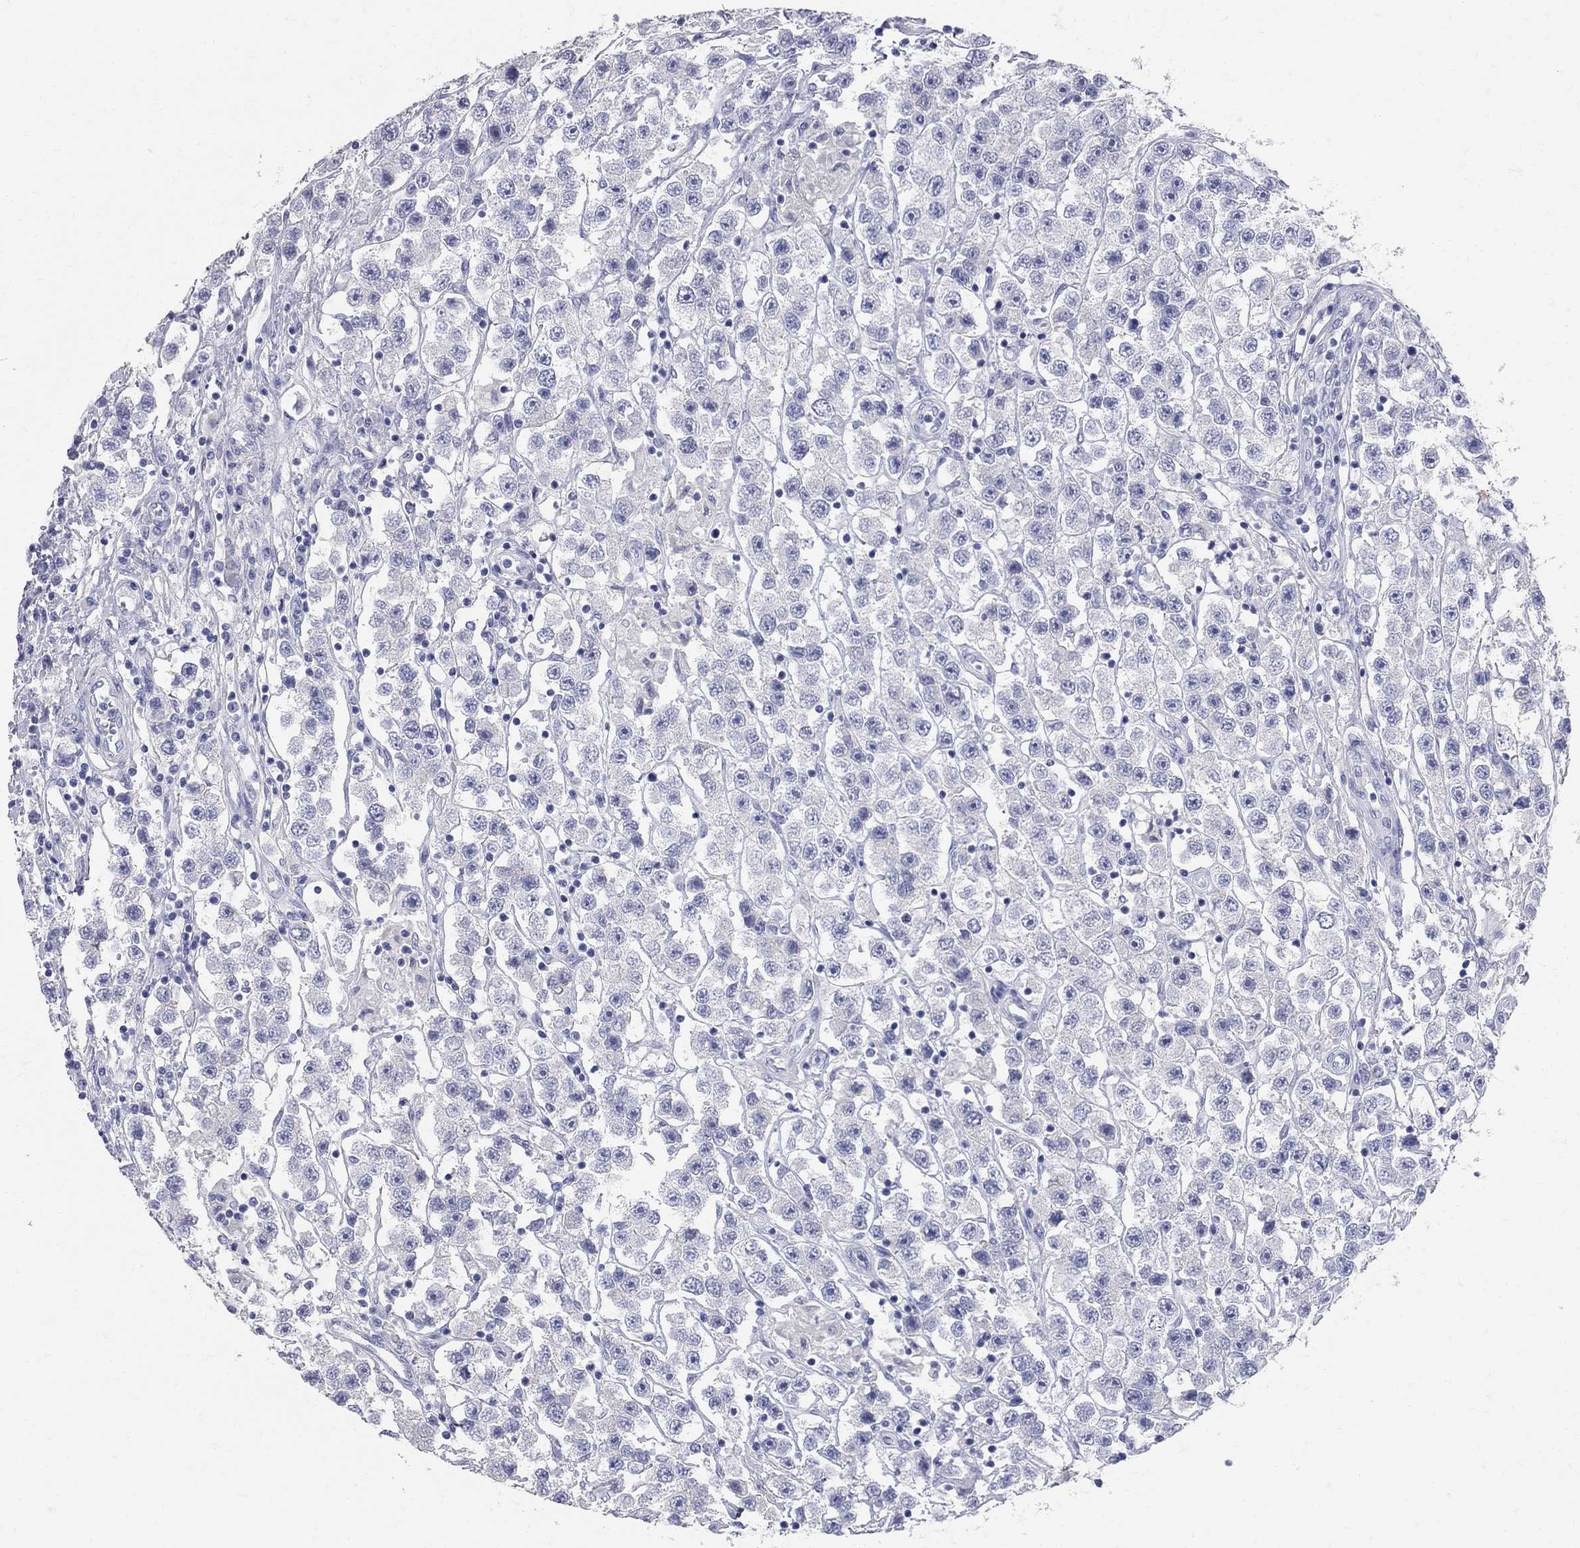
{"staining": {"intensity": "negative", "quantity": "none", "location": "none"}, "tissue": "testis cancer", "cell_type": "Tumor cells", "image_type": "cancer", "snomed": [{"axis": "morphology", "description": "Seminoma, NOS"}, {"axis": "topography", "description": "Testis"}], "caption": "Immunohistochemical staining of testis seminoma reveals no significant expression in tumor cells. (Stains: DAB immunohistochemistry (IHC) with hematoxylin counter stain, Microscopy: brightfield microscopy at high magnification).", "gene": "AOX1", "patient": {"sex": "male", "age": 45}}